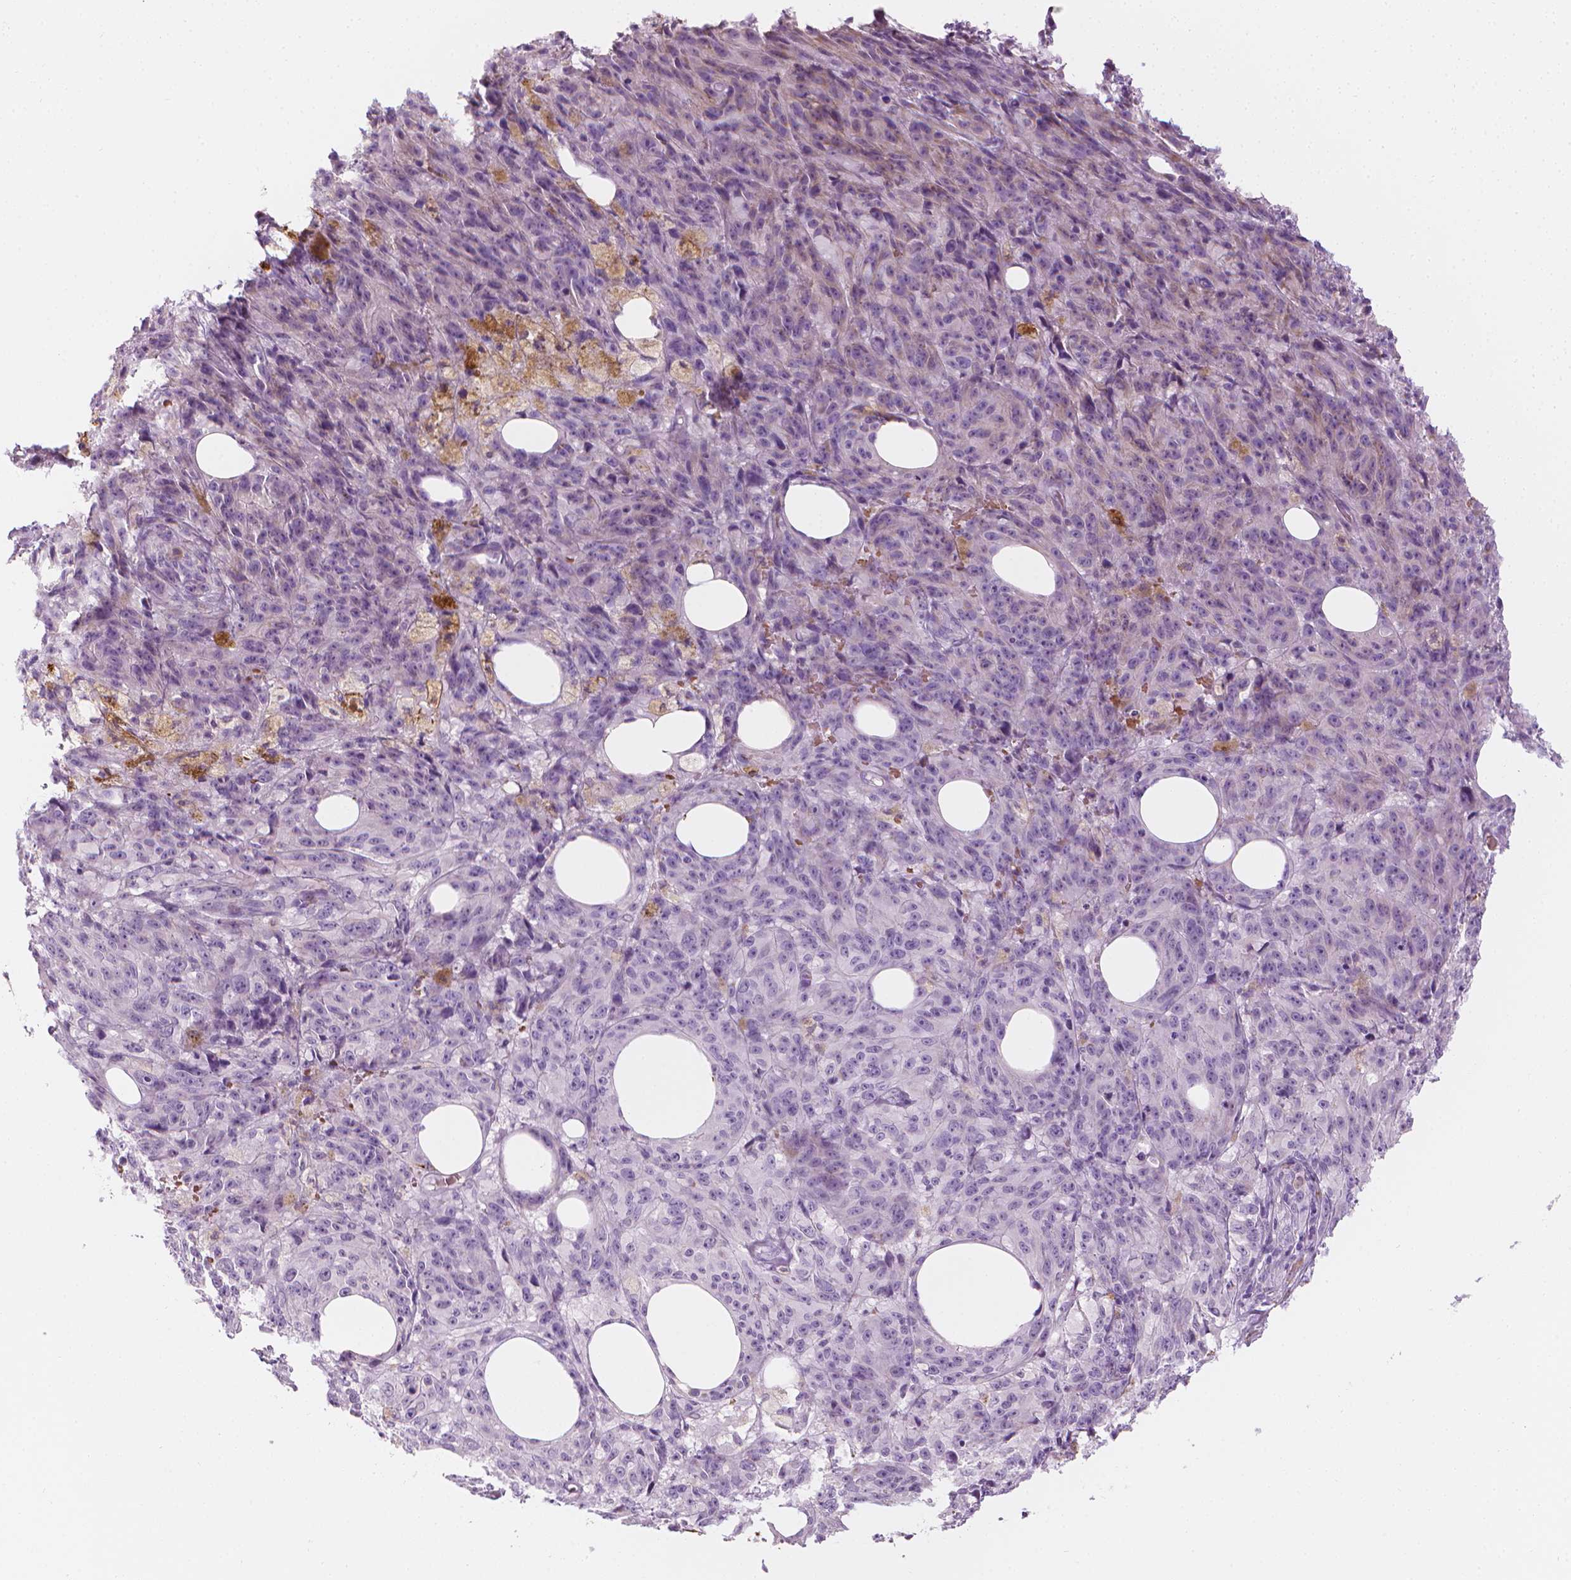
{"staining": {"intensity": "negative", "quantity": "none", "location": "none"}, "tissue": "melanoma", "cell_type": "Tumor cells", "image_type": "cancer", "snomed": [{"axis": "morphology", "description": "Malignant melanoma, NOS"}, {"axis": "topography", "description": "Skin"}], "caption": "The immunohistochemistry (IHC) photomicrograph has no significant expression in tumor cells of melanoma tissue.", "gene": "CES1", "patient": {"sex": "female", "age": 34}}